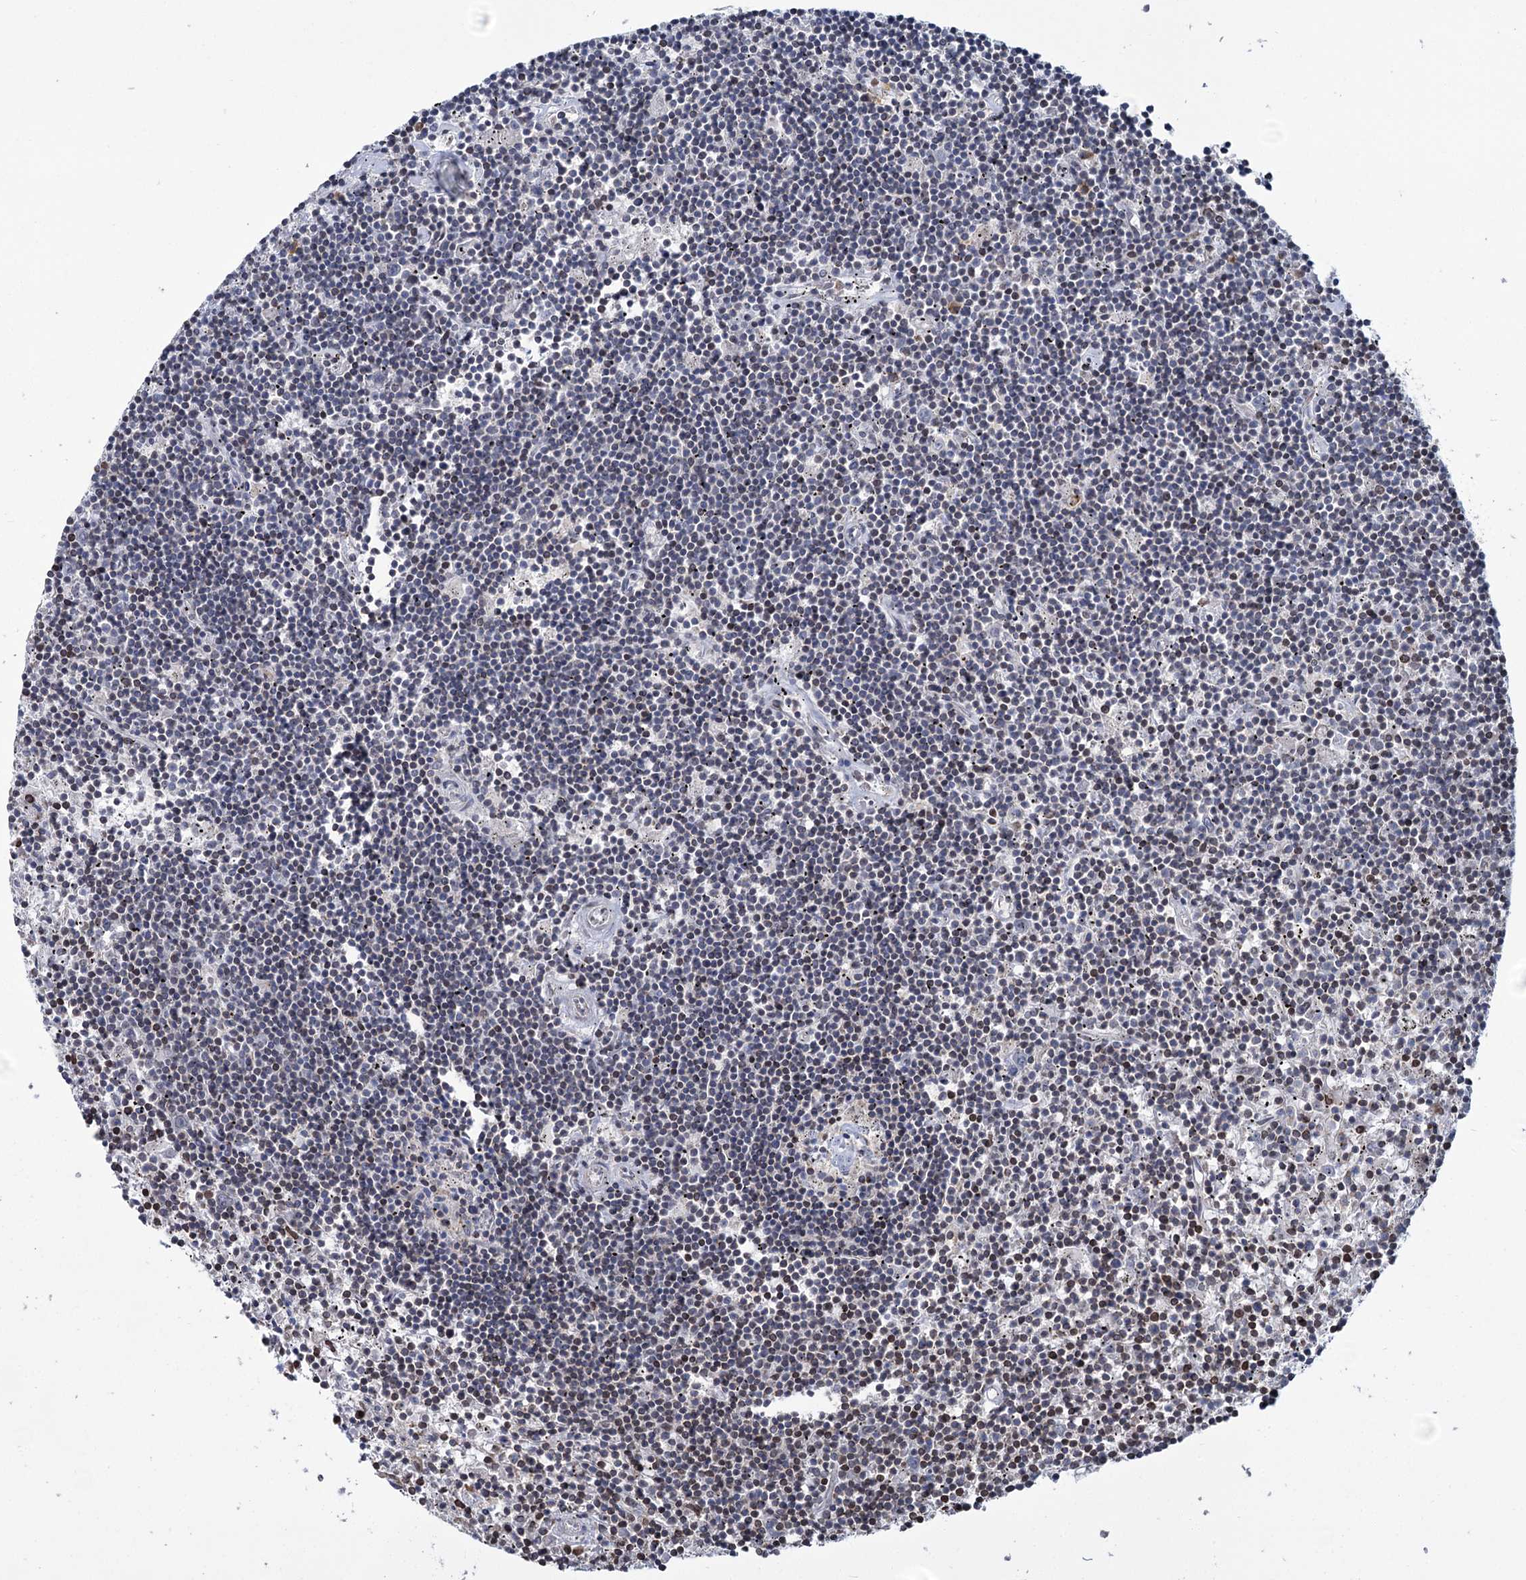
{"staining": {"intensity": "weak", "quantity": "<25%", "location": "cytoplasmic/membranous"}, "tissue": "lymphoma", "cell_type": "Tumor cells", "image_type": "cancer", "snomed": [{"axis": "morphology", "description": "Malignant lymphoma, non-Hodgkin's type, Low grade"}, {"axis": "topography", "description": "Spleen"}], "caption": "A photomicrograph of lymphoma stained for a protein displays no brown staining in tumor cells.", "gene": "CFAP46", "patient": {"sex": "male", "age": 76}}